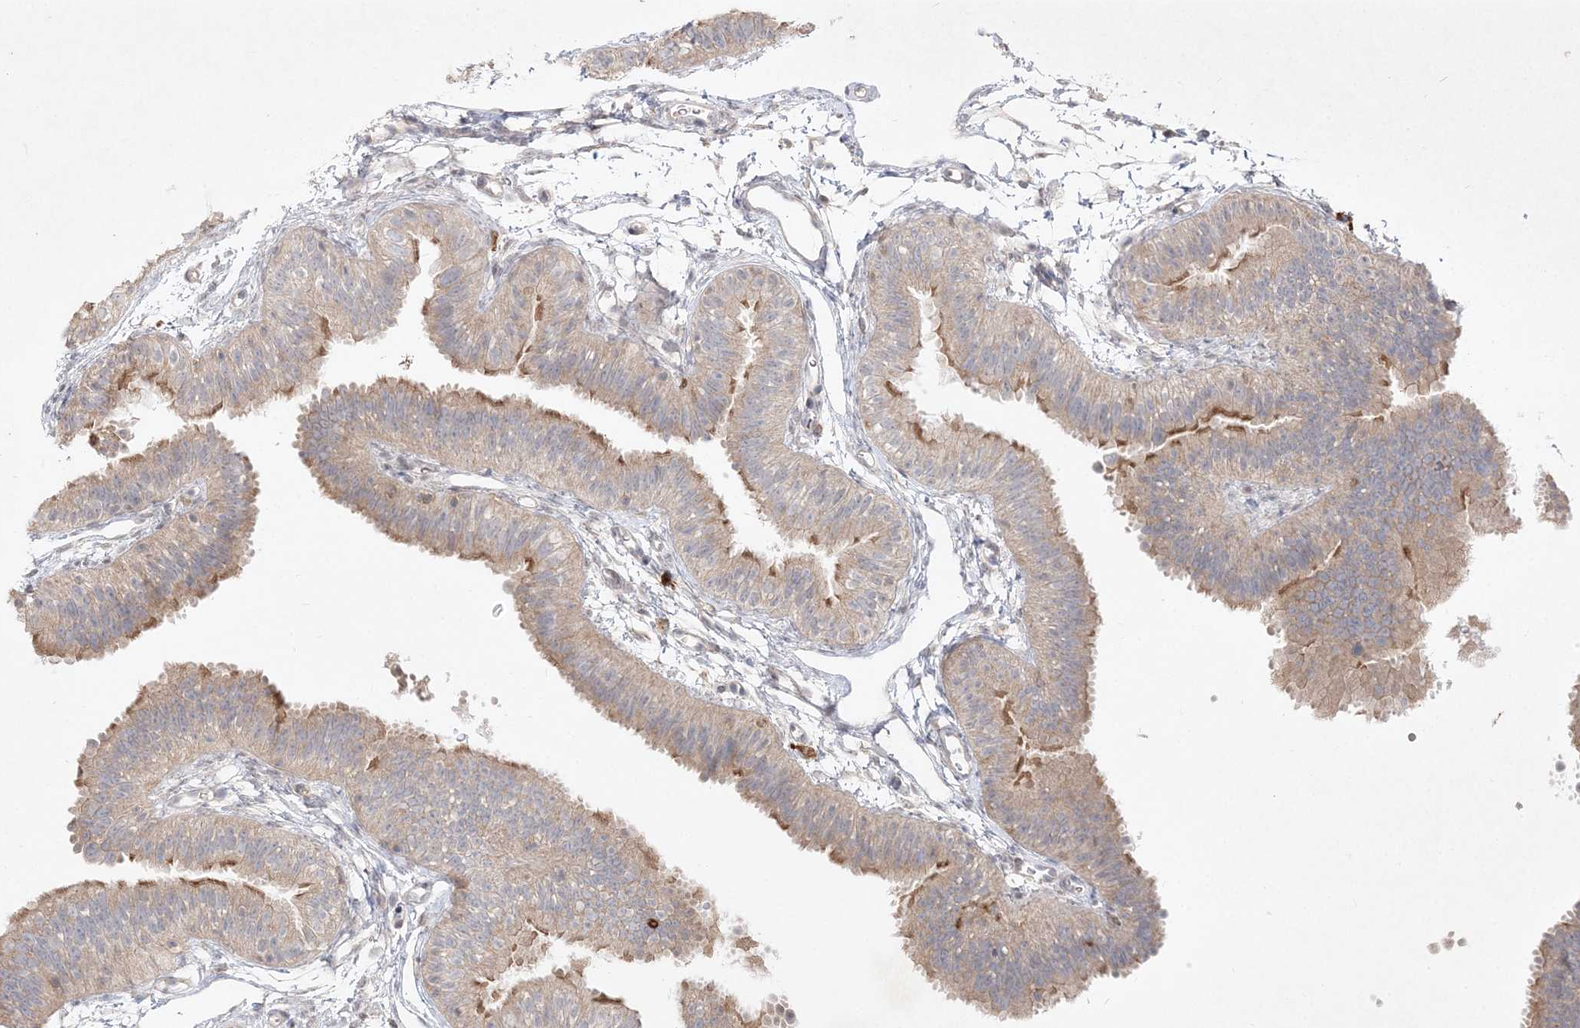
{"staining": {"intensity": "moderate", "quantity": "<25%", "location": "cytoplasmic/membranous"}, "tissue": "fallopian tube", "cell_type": "Glandular cells", "image_type": "normal", "snomed": [{"axis": "morphology", "description": "Normal tissue, NOS"}, {"axis": "topography", "description": "Fallopian tube"}], "caption": "Brown immunohistochemical staining in normal fallopian tube reveals moderate cytoplasmic/membranous staining in about <25% of glandular cells. (DAB (3,3'-diaminobenzidine) IHC with brightfield microscopy, high magnification).", "gene": "CLNK", "patient": {"sex": "female", "age": 35}}